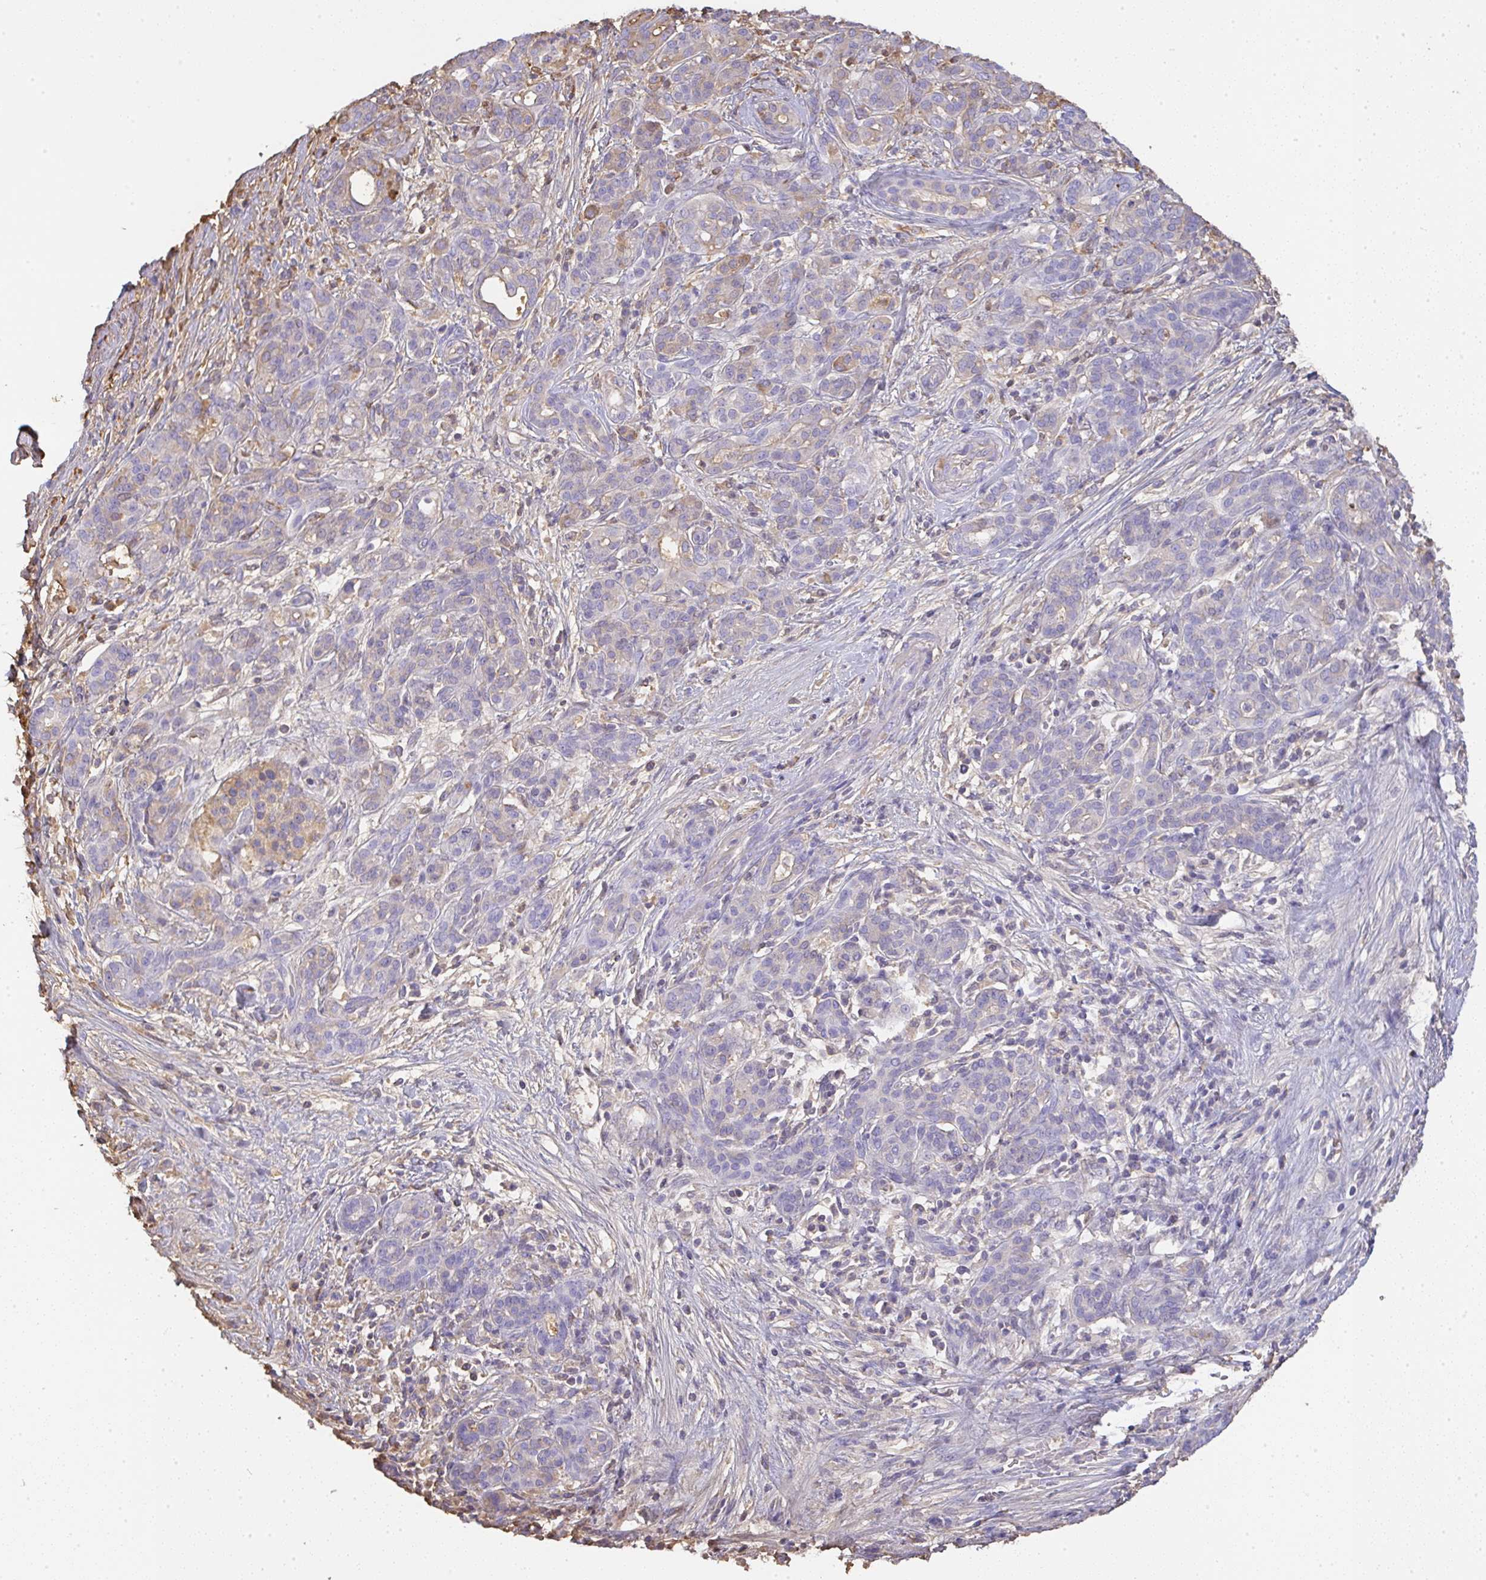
{"staining": {"intensity": "negative", "quantity": "none", "location": "none"}, "tissue": "pancreatic cancer", "cell_type": "Tumor cells", "image_type": "cancer", "snomed": [{"axis": "morphology", "description": "Adenocarcinoma, NOS"}, {"axis": "topography", "description": "Pancreas"}], "caption": "An immunohistochemistry micrograph of adenocarcinoma (pancreatic) is shown. There is no staining in tumor cells of adenocarcinoma (pancreatic).", "gene": "SMYD5", "patient": {"sex": "male", "age": 44}}